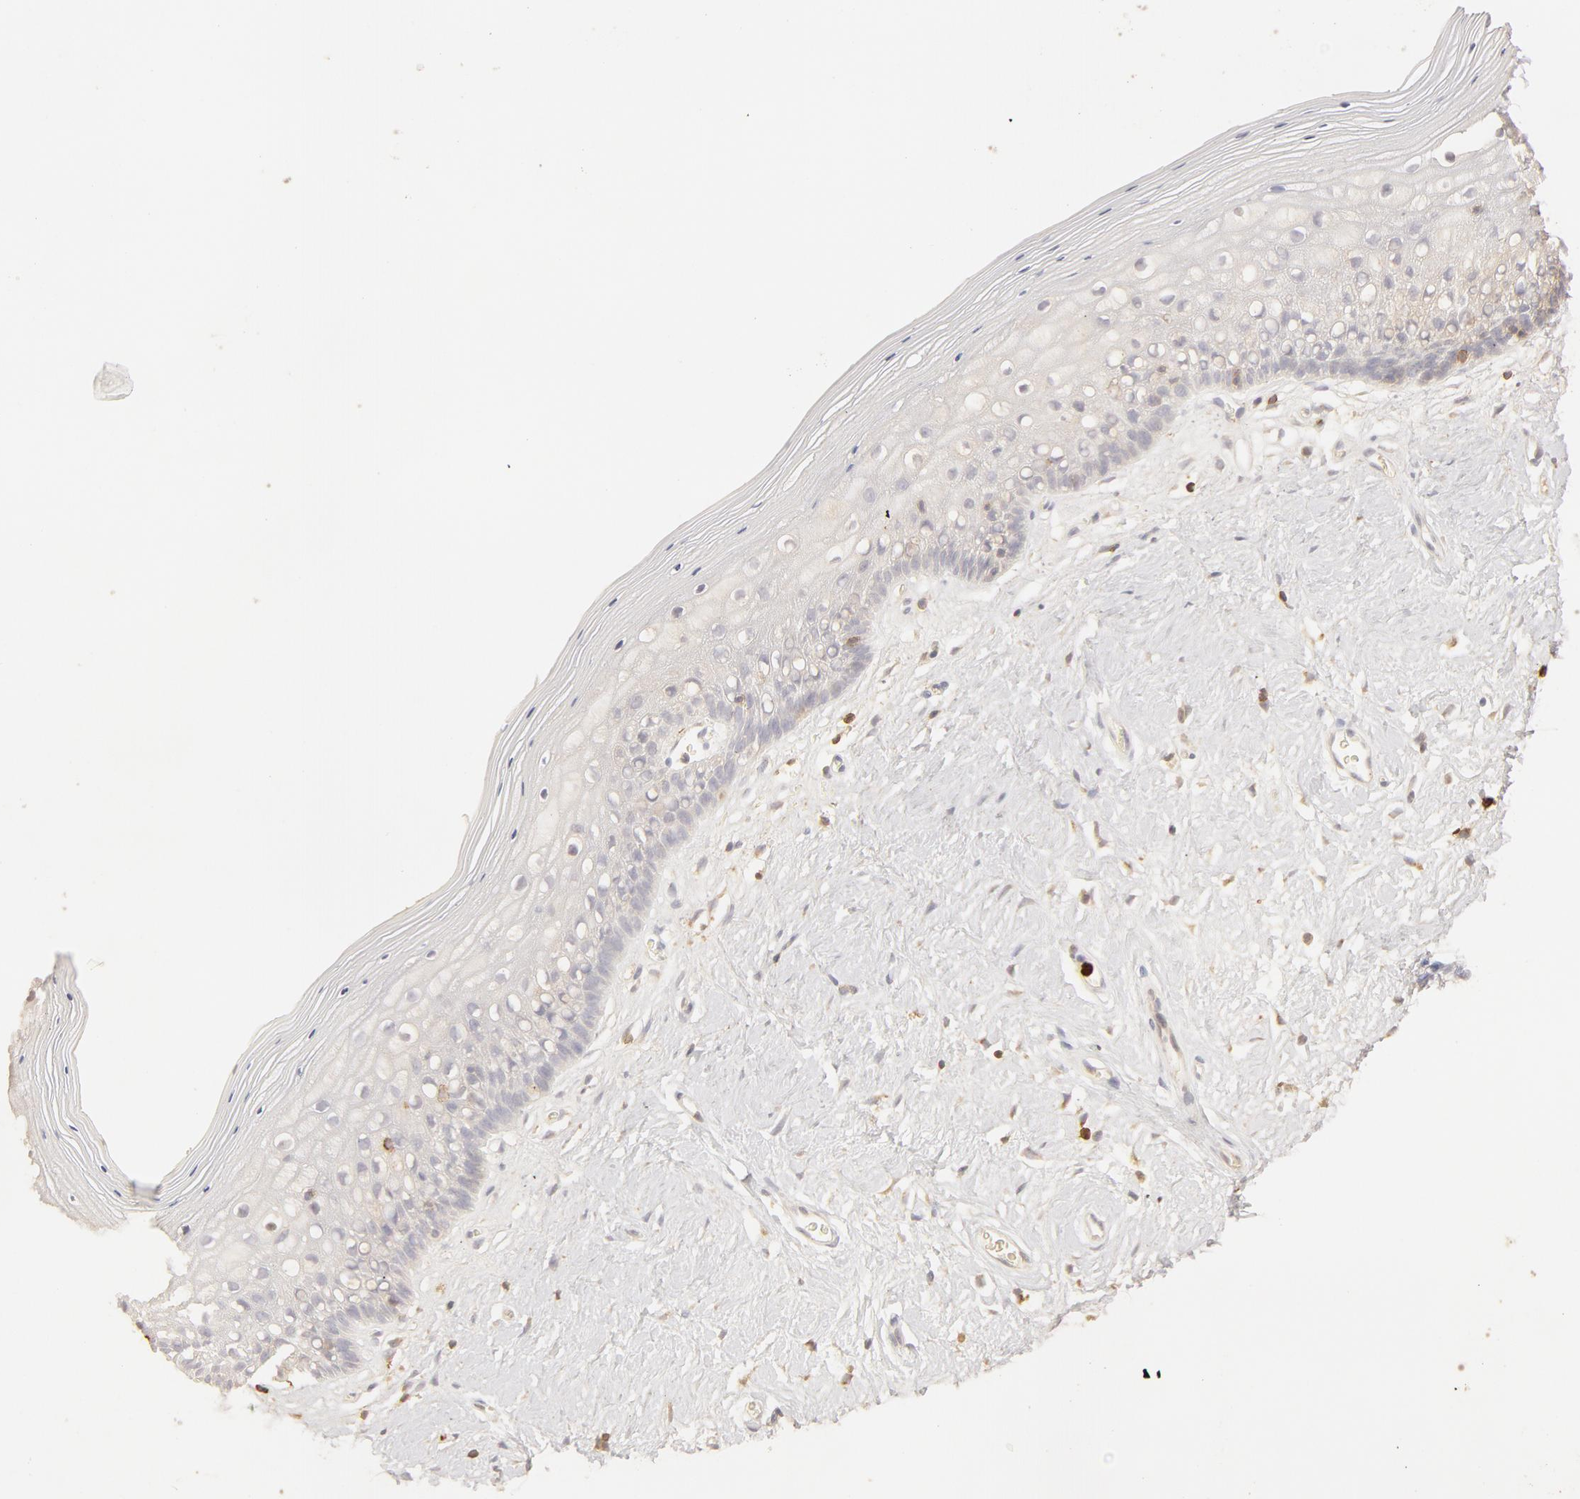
{"staining": {"intensity": "negative", "quantity": "none", "location": "none"}, "tissue": "vagina", "cell_type": "Squamous epithelial cells", "image_type": "normal", "snomed": [{"axis": "morphology", "description": "Normal tissue, NOS"}, {"axis": "topography", "description": "Vagina"}], "caption": "Protein analysis of benign vagina demonstrates no significant staining in squamous epithelial cells.", "gene": "C1R", "patient": {"sex": "female", "age": 46}}